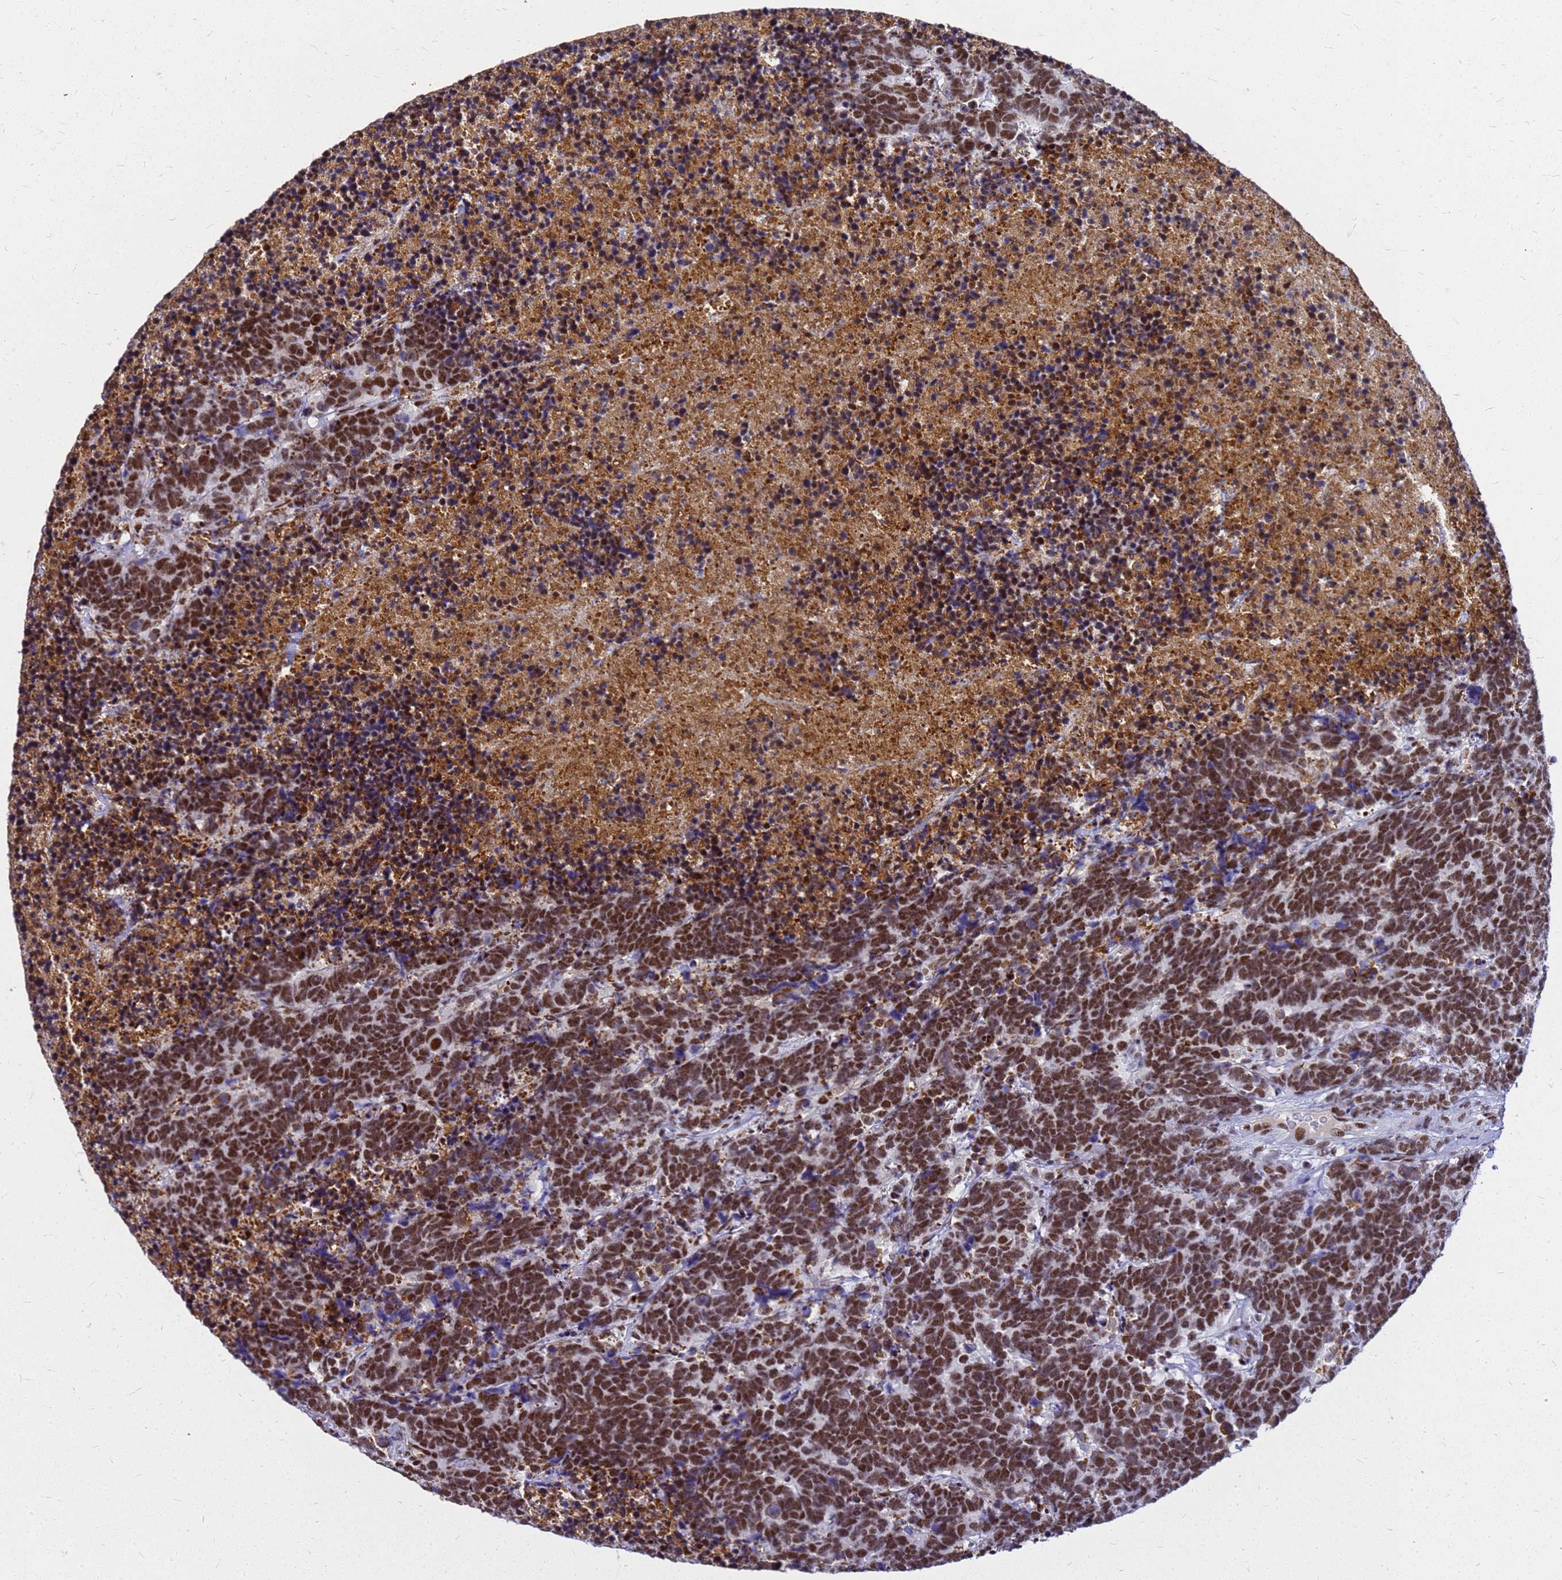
{"staining": {"intensity": "strong", "quantity": ">75%", "location": "nuclear"}, "tissue": "carcinoid", "cell_type": "Tumor cells", "image_type": "cancer", "snomed": [{"axis": "morphology", "description": "Carcinoma, NOS"}, {"axis": "morphology", "description": "Carcinoid, malignant, NOS"}, {"axis": "topography", "description": "Urinary bladder"}], "caption": "Strong nuclear staining is appreciated in about >75% of tumor cells in carcinoid.", "gene": "SART3", "patient": {"sex": "male", "age": 57}}